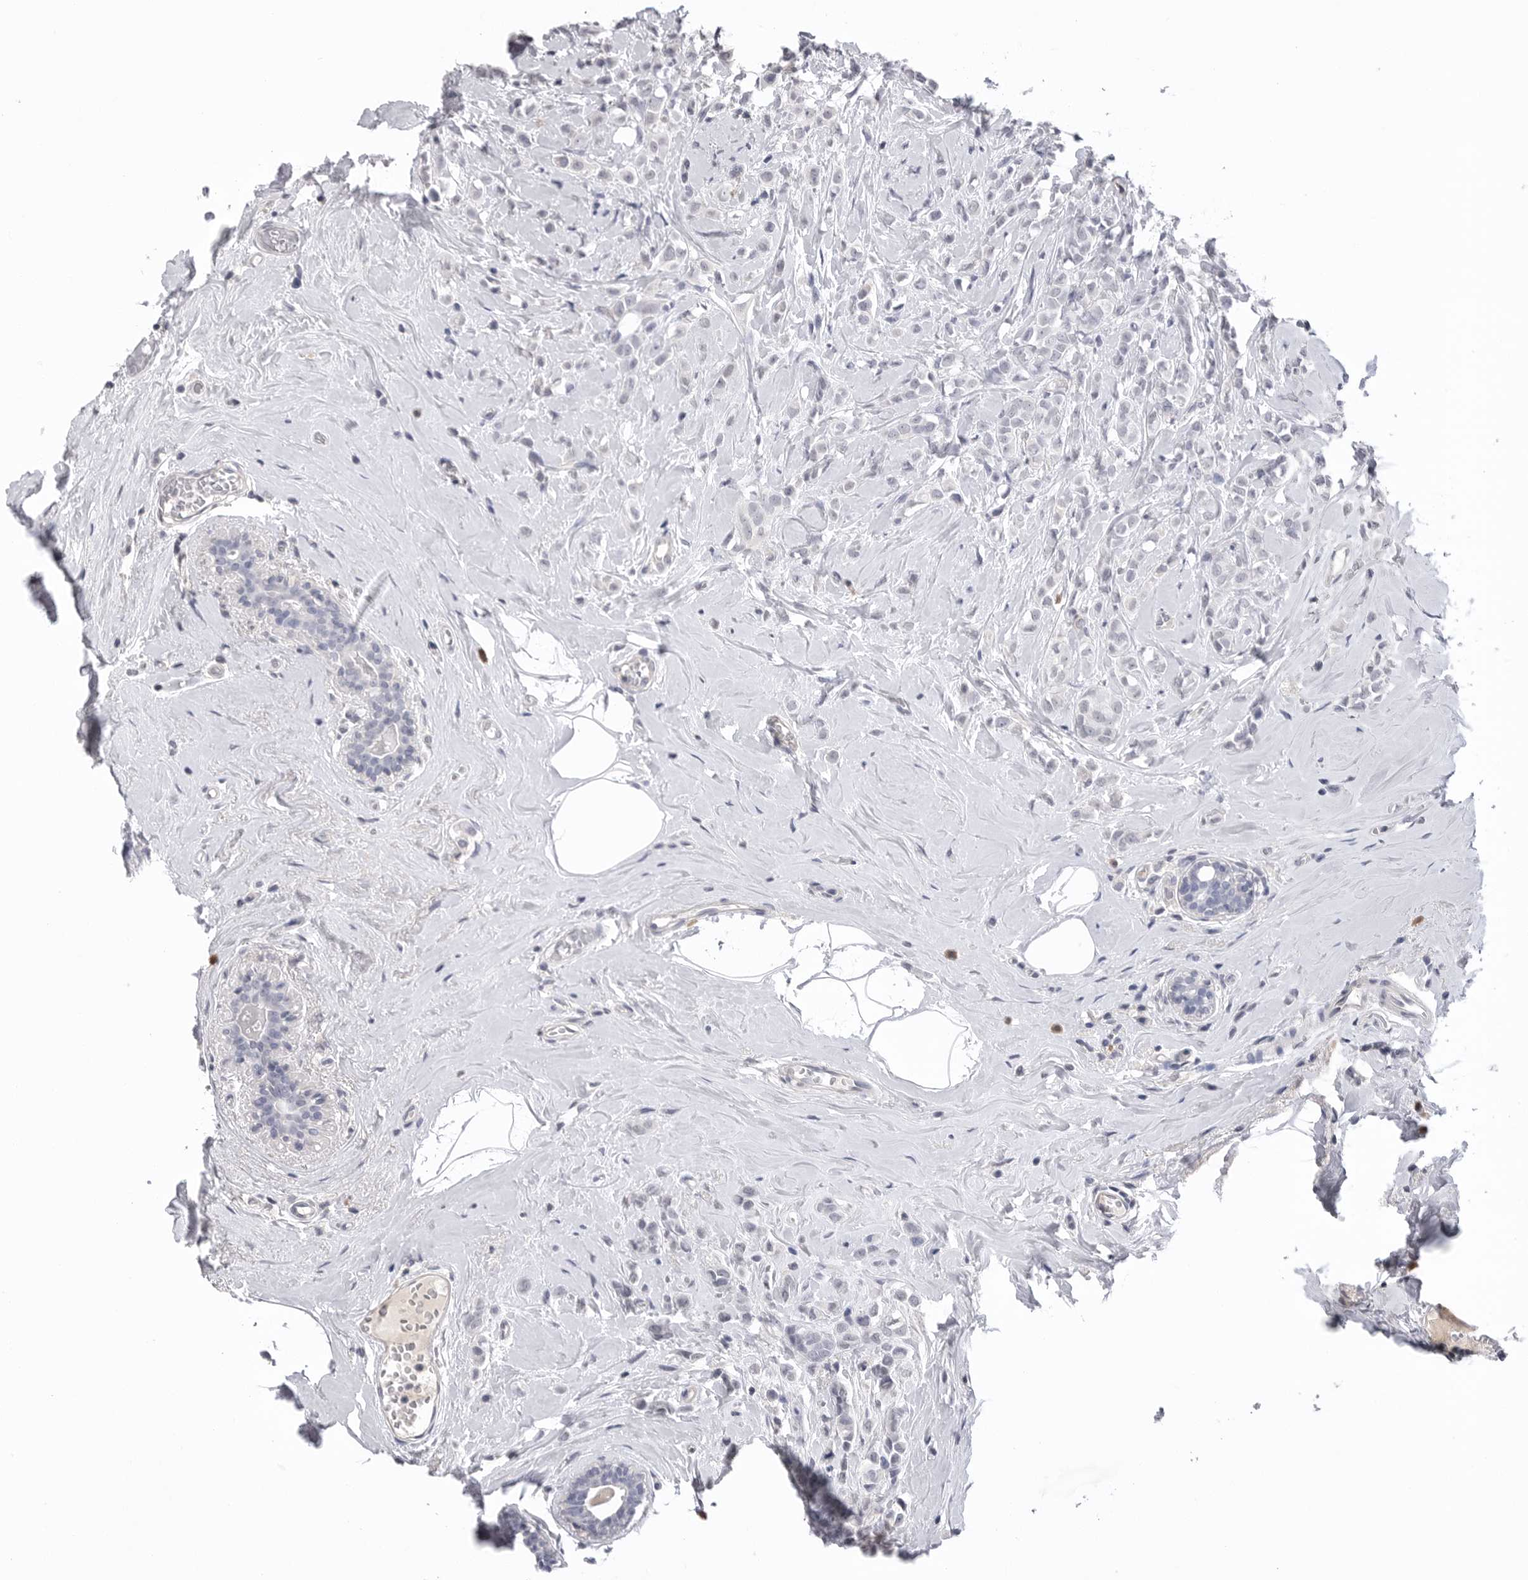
{"staining": {"intensity": "negative", "quantity": "none", "location": "none"}, "tissue": "breast cancer", "cell_type": "Tumor cells", "image_type": "cancer", "snomed": [{"axis": "morphology", "description": "Lobular carcinoma"}, {"axis": "topography", "description": "Breast"}], "caption": "Immunohistochemistry histopathology image of neoplastic tissue: breast lobular carcinoma stained with DAB displays no significant protein positivity in tumor cells.", "gene": "DLGAP3", "patient": {"sex": "female", "age": 47}}